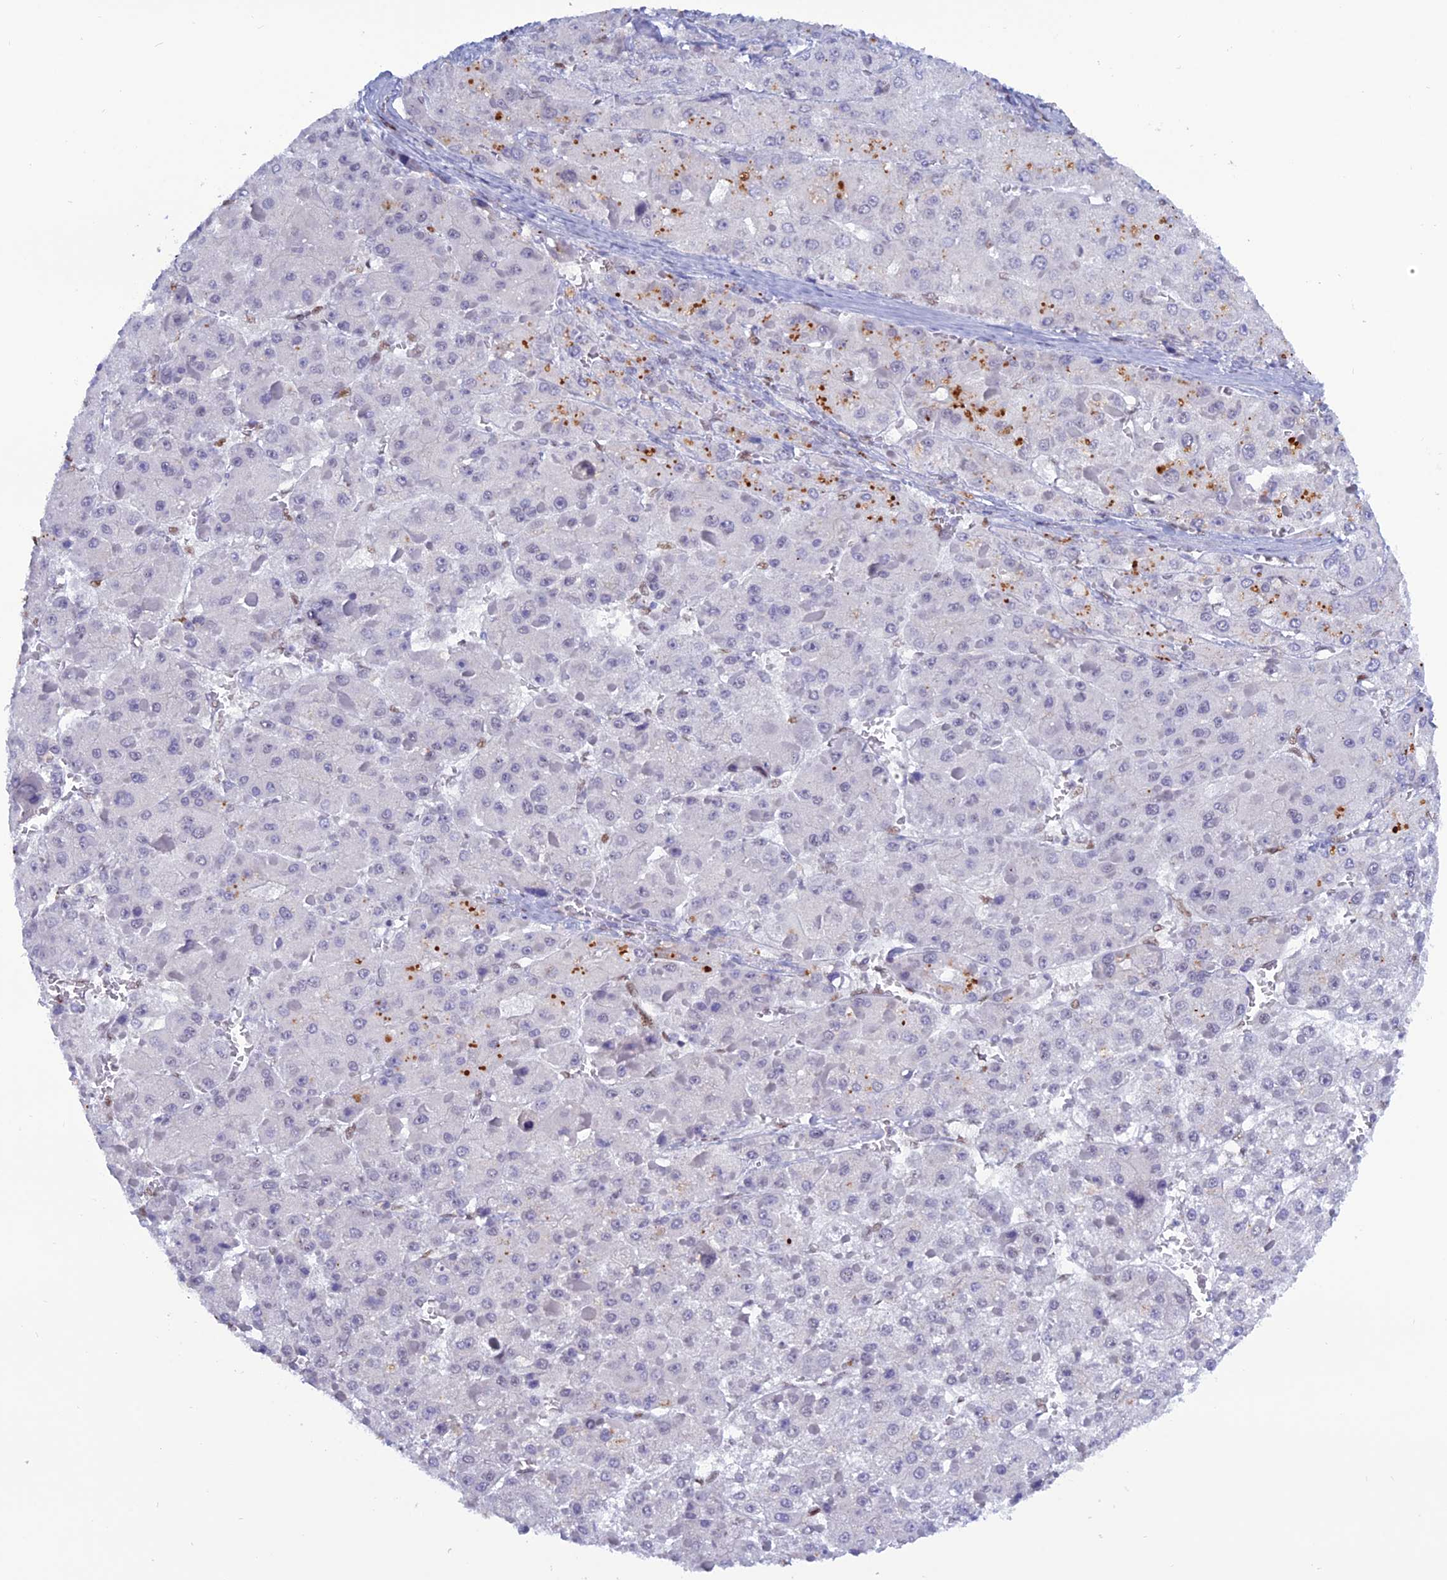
{"staining": {"intensity": "negative", "quantity": "none", "location": "none"}, "tissue": "liver cancer", "cell_type": "Tumor cells", "image_type": "cancer", "snomed": [{"axis": "morphology", "description": "Carcinoma, Hepatocellular, NOS"}, {"axis": "topography", "description": "Liver"}], "caption": "Photomicrograph shows no significant protein expression in tumor cells of liver hepatocellular carcinoma.", "gene": "NOL4L", "patient": {"sex": "female", "age": 73}}